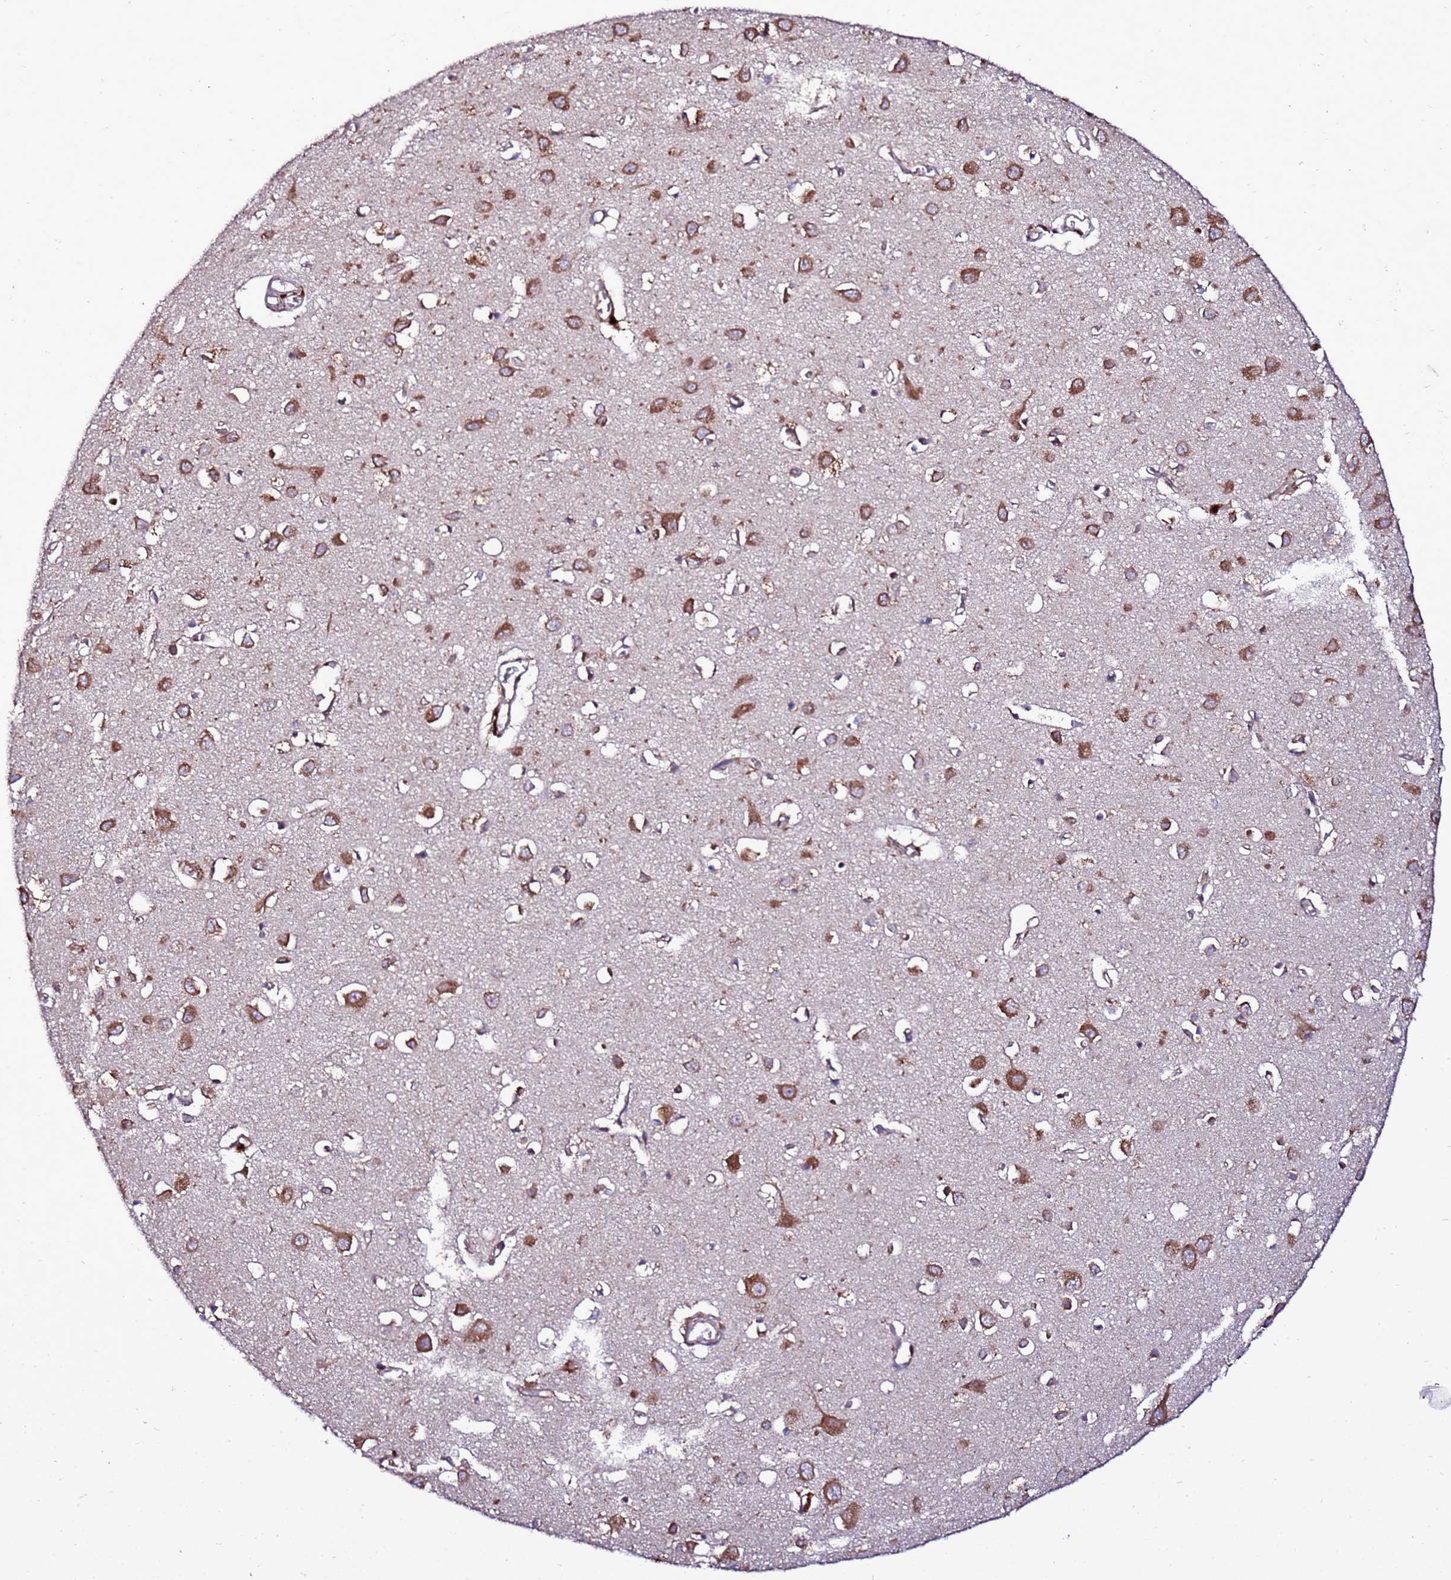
{"staining": {"intensity": "moderate", "quantity": ">75%", "location": "cytoplasmic/membranous"}, "tissue": "cerebral cortex", "cell_type": "Endothelial cells", "image_type": "normal", "snomed": [{"axis": "morphology", "description": "Normal tissue, NOS"}, {"axis": "topography", "description": "Cerebral cortex"}], "caption": "IHC staining of normal cerebral cortex, which displays medium levels of moderate cytoplasmic/membranous positivity in approximately >75% of endothelial cells indicating moderate cytoplasmic/membranous protein staining. The staining was performed using DAB (brown) for protein detection and nuclei were counterstained in hematoxylin (blue).", "gene": "ANTKMT", "patient": {"sex": "female", "age": 64}}